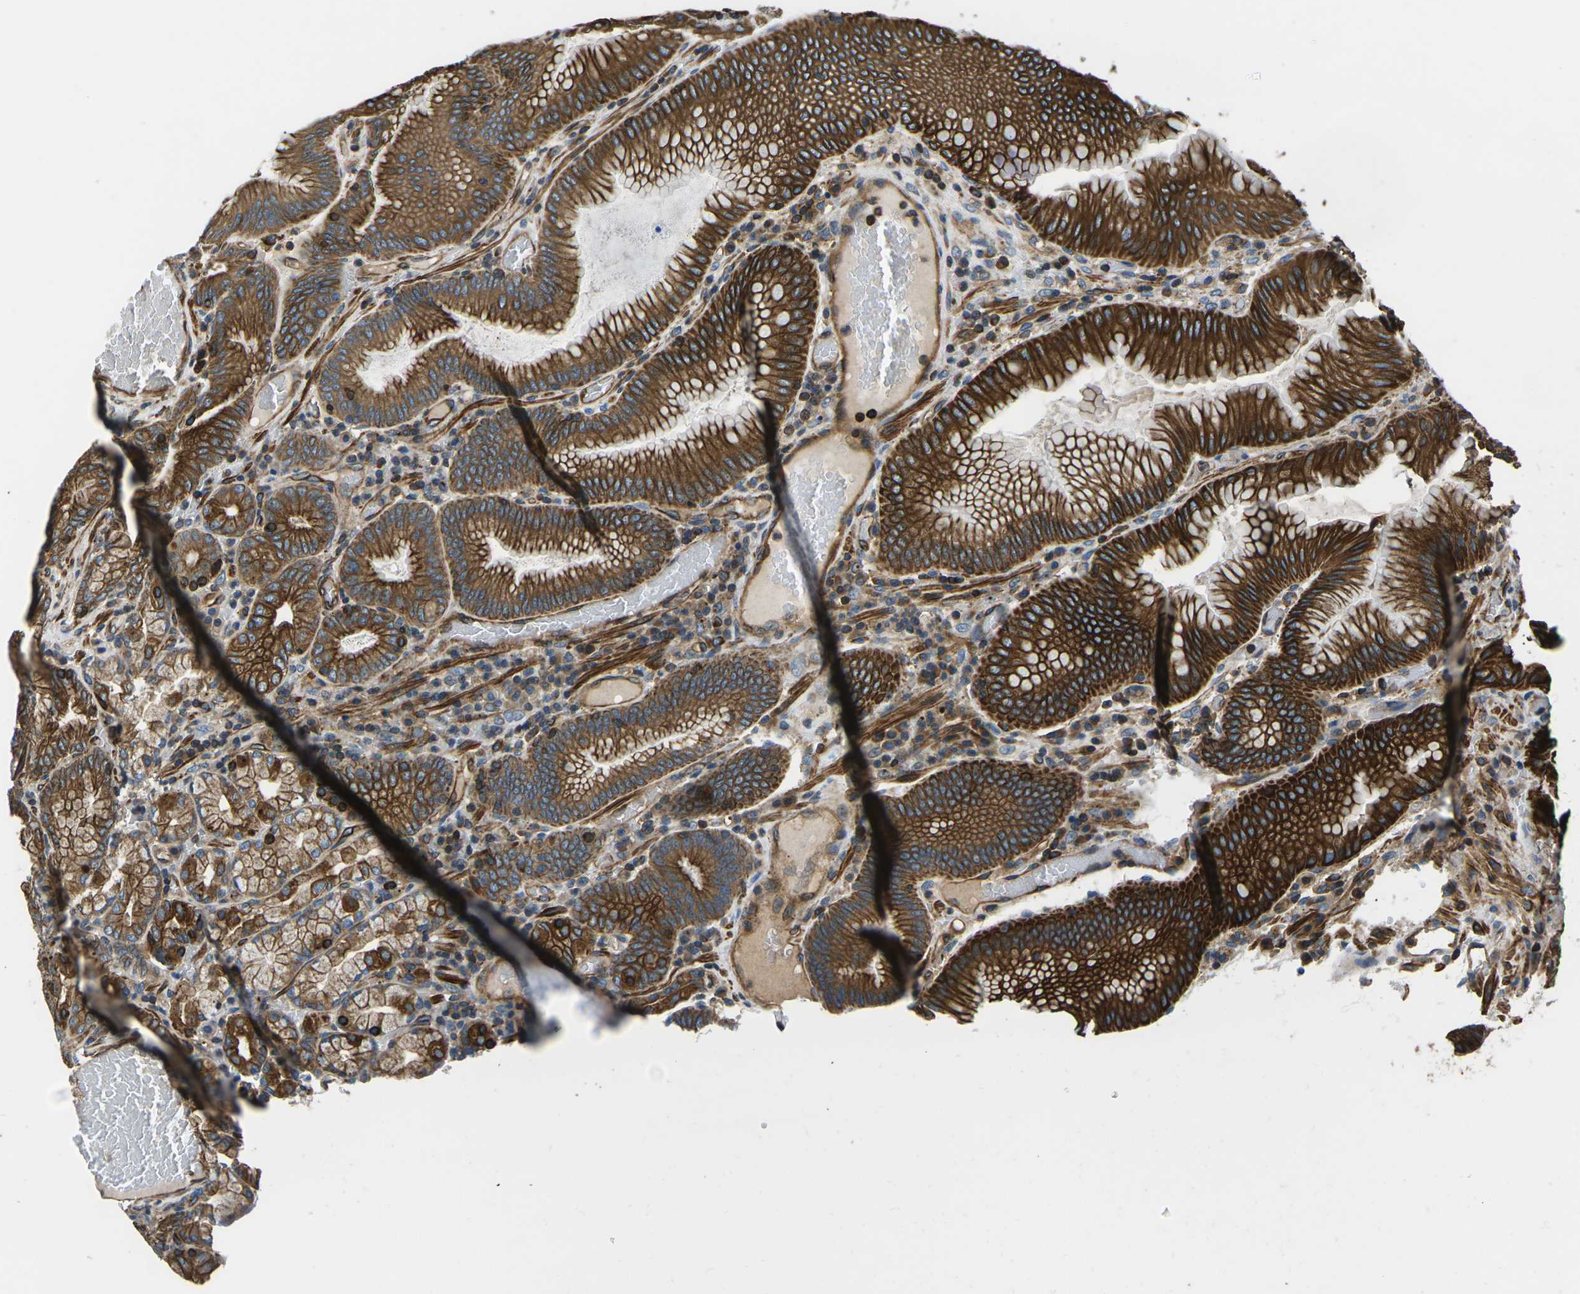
{"staining": {"intensity": "strong", "quantity": ">75%", "location": "cytoplasmic/membranous"}, "tissue": "stomach", "cell_type": "Glandular cells", "image_type": "normal", "snomed": [{"axis": "morphology", "description": "Normal tissue, NOS"}, {"axis": "morphology", "description": "Carcinoid, malignant, NOS"}, {"axis": "topography", "description": "Stomach, upper"}], "caption": "Protein staining of unremarkable stomach demonstrates strong cytoplasmic/membranous staining in about >75% of glandular cells.", "gene": "KCNJ15", "patient": {"sex": "male", "age": 39}}